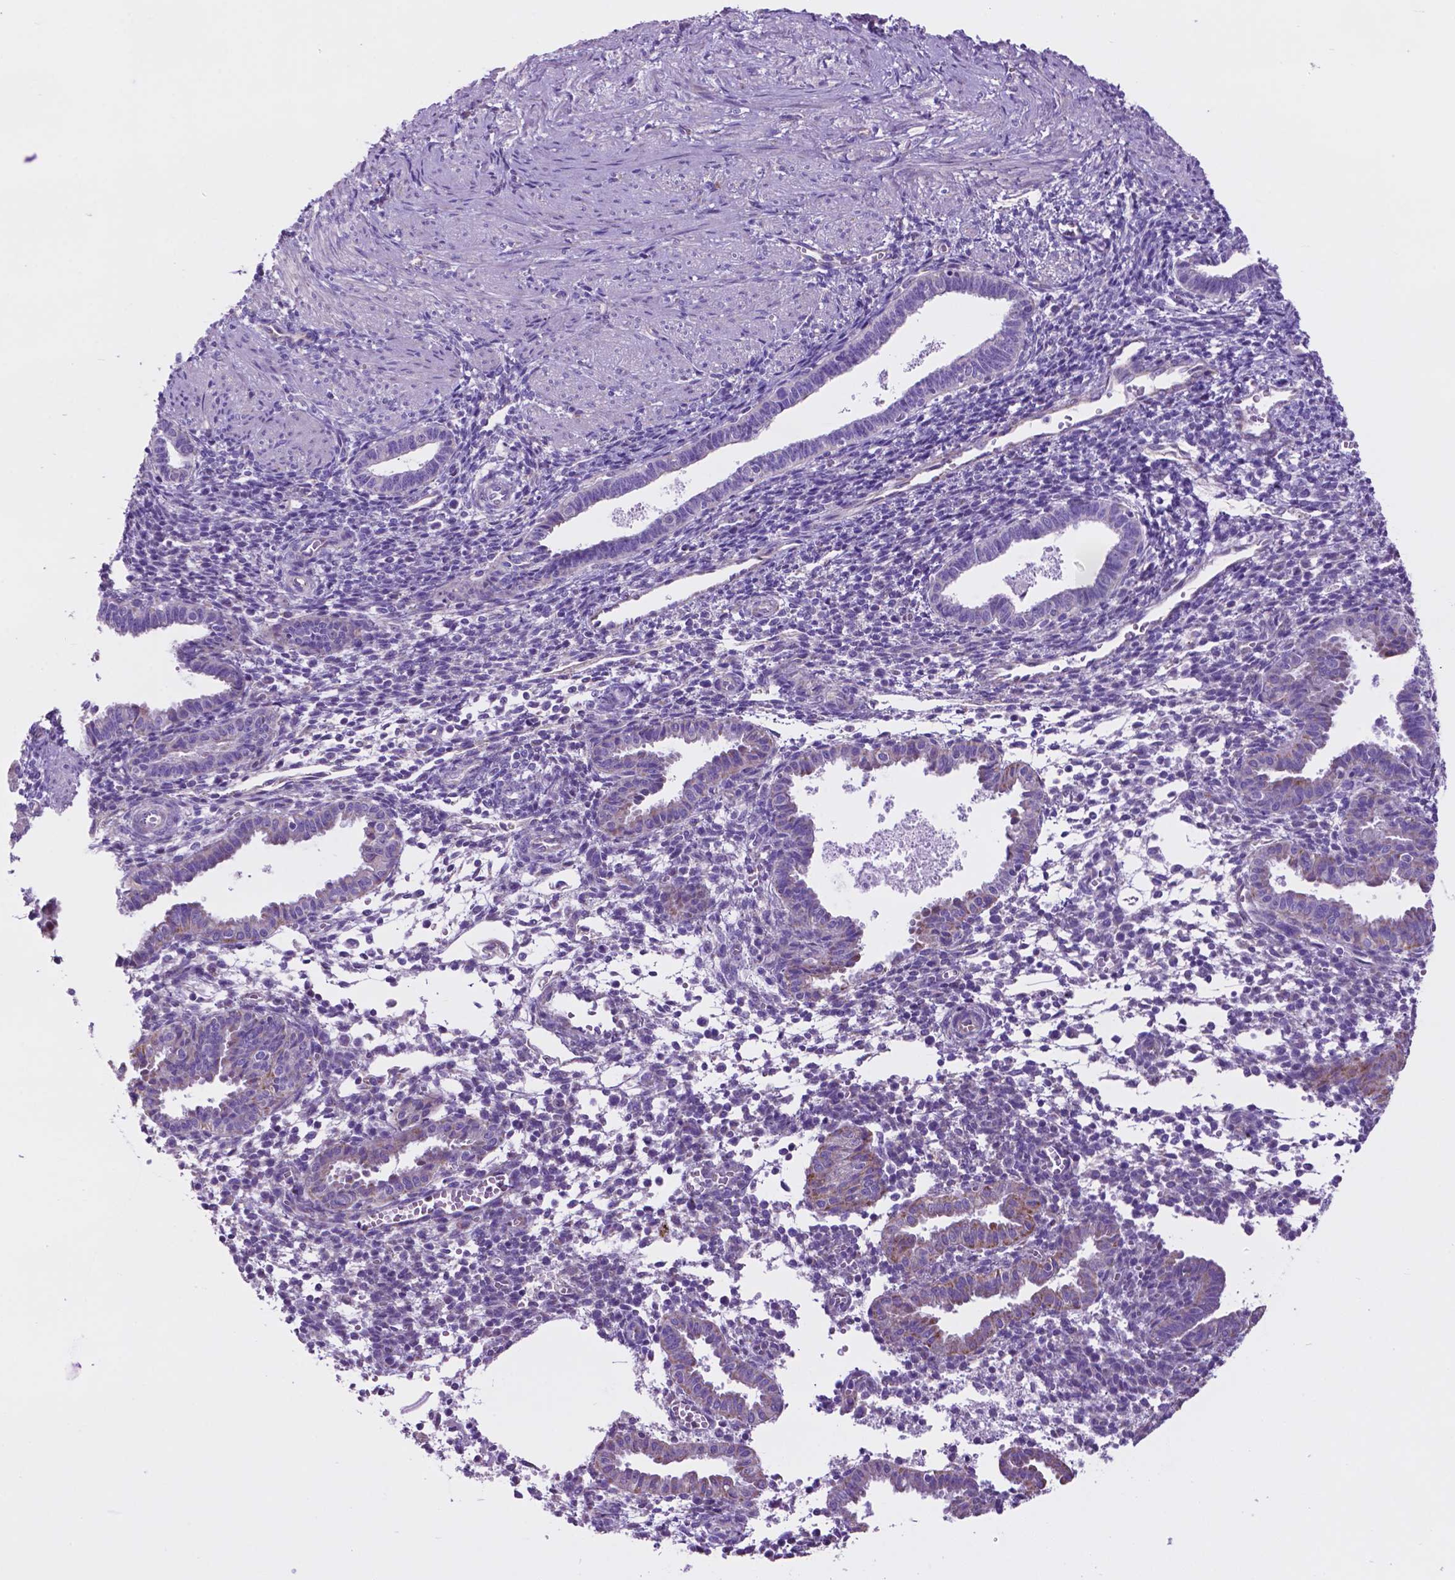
{"staining": {"intensity": "negative", "quantity": "none", "location": "none"}, "tissue": "endometrium", "cell_type": "Cells in endometrial stroma", "image_type": "normal", "snomed": [{"axis": "morphology", "description": "Normal tissue, NOS"}, {"axis": "topography", "description": "Endometrium"}], "caption": "Photomicrograph shows no significant protein positivity in cells in endometrial stroma of normal endometrium.", "gene": "TMEM121B", "patient": {"sex": "female", "age": 37}}